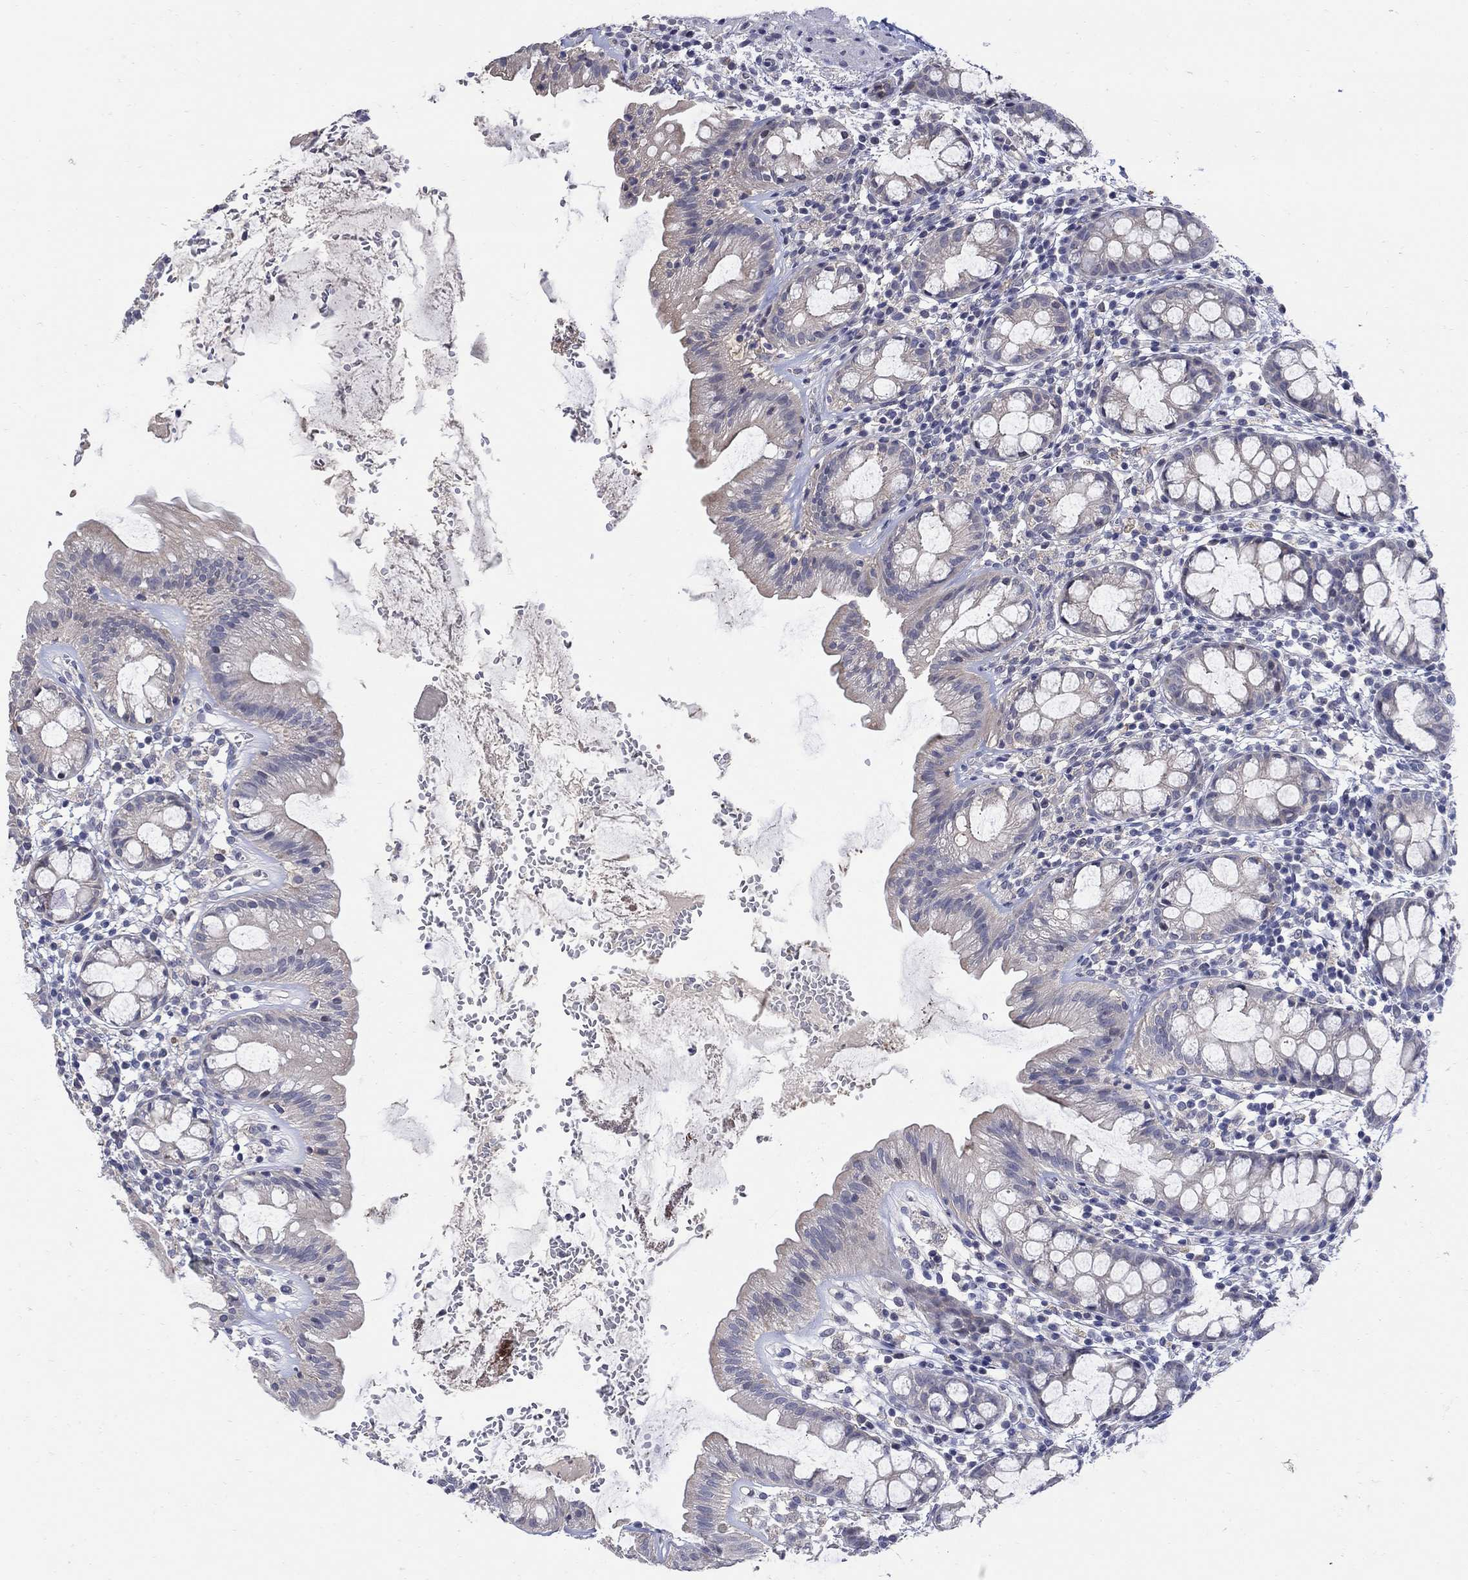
{"staining": {"intensity": "negative", "quantity": "none", "location": "none"}, "tissue": "rectum", "cell_type": "Glandular cells", "image_type": "normal", "snomed": [{"axis": "morphology", "description": "Normal tissue, NOS"}, {"axis": "topography", "description": "Rectum"}], "caption": "Immunohistochemical staining of unremarkable rectum reveals no significant positivity in glandular cells. The staining was performed using DAB (3,3'-diaminobenzidine) to visualize the protein expression in brown, while the nuclei were stained in blue with hematoxylin (Magnification: 20x).", "gene": "CETN1", "patient": {"sex": "male", "age": 57}}